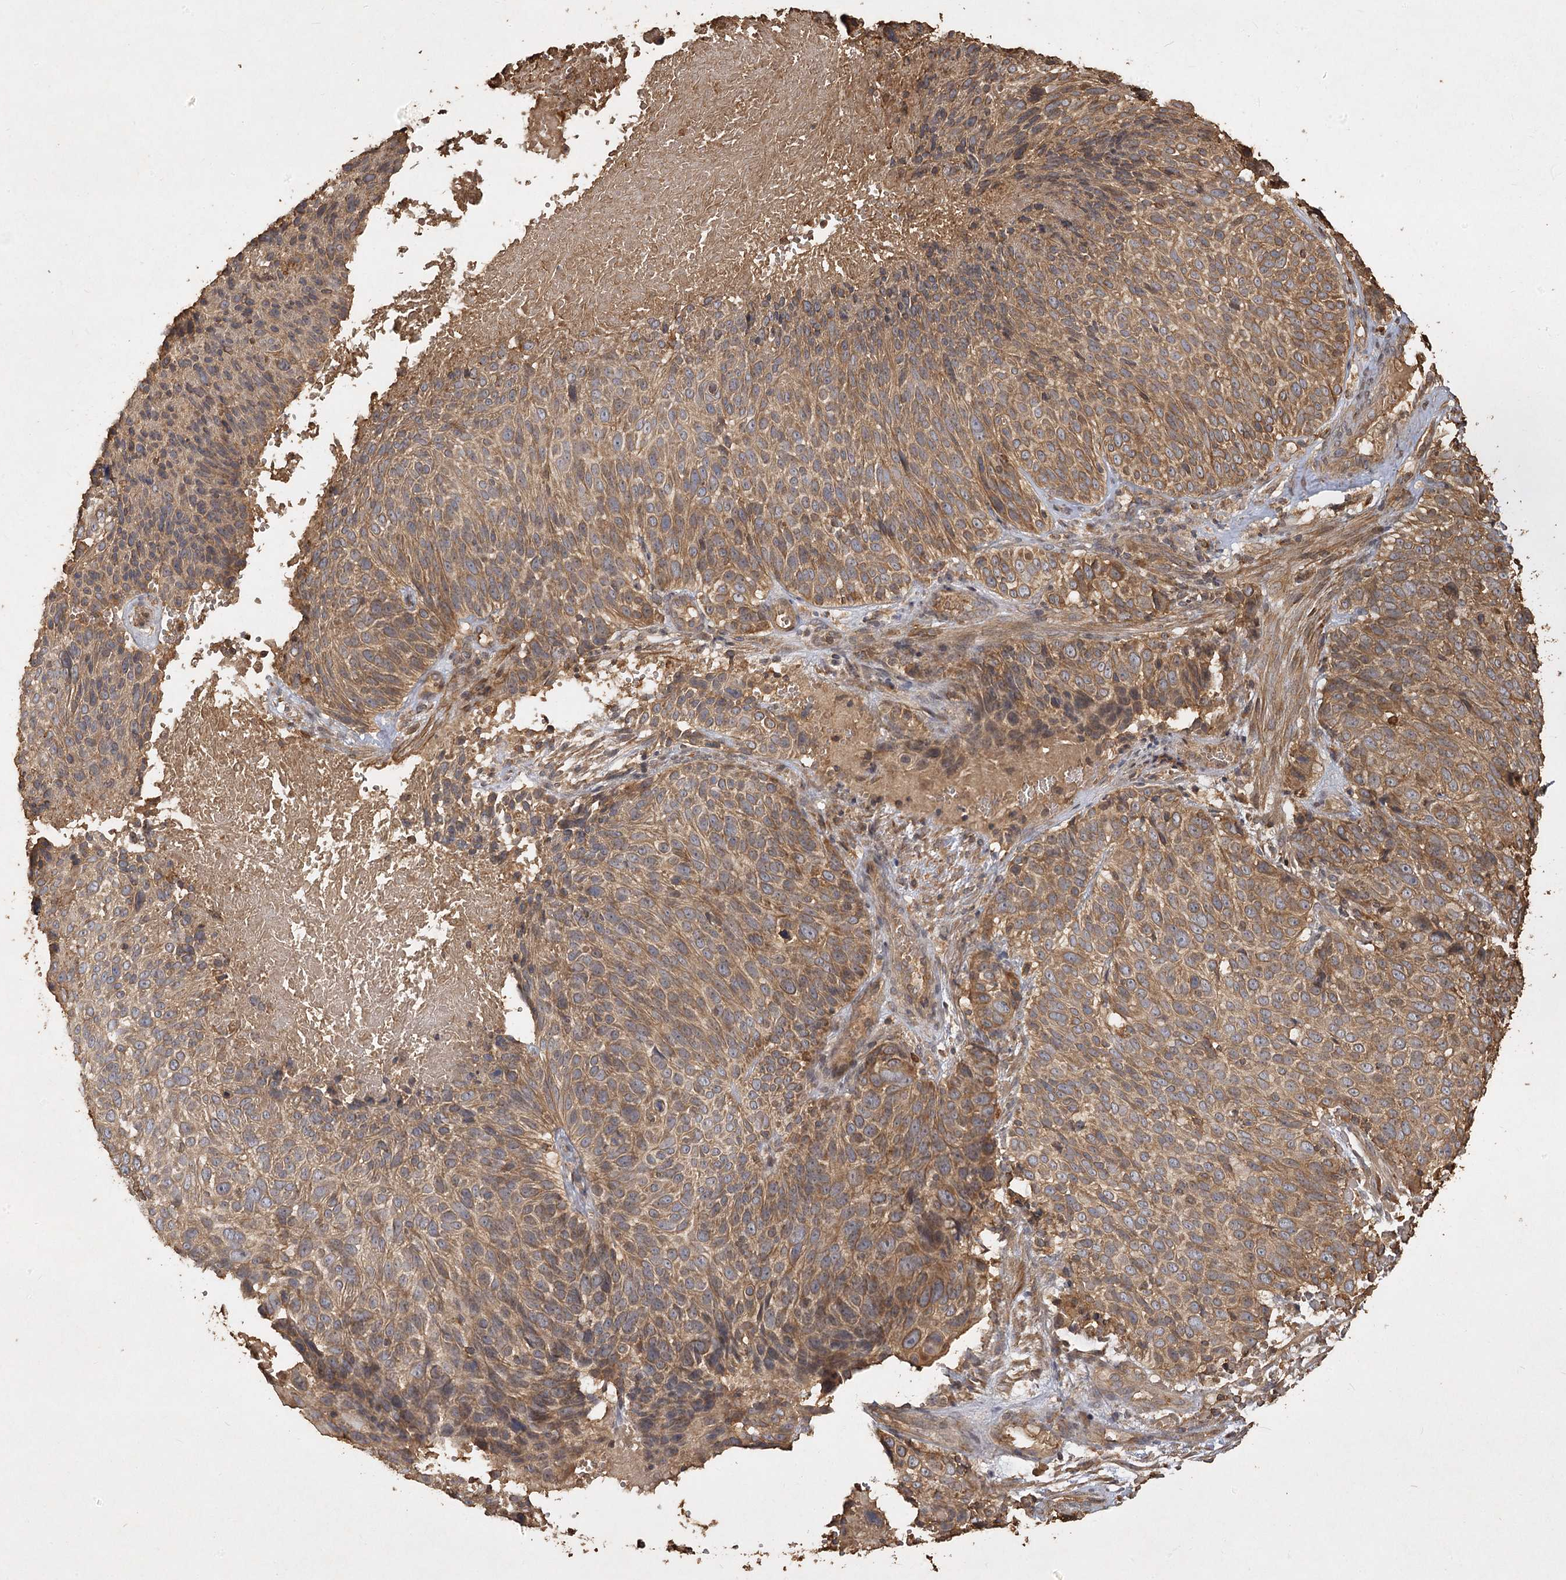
{"staining": {"intensity": "moderate", "quantity": ">75%", "location": "cytoplasmic/membranous"}, "tissue": "cervical cancer", "cell_type": "Tumor cells", "image_type": "cancer", "snomed": [{"axis": "morphology", "description": "Squamous cell carcinoma, NOS"}, {"axis": "topography", "description": "Cervix"}], "caption": "Squamous cell carcinoma (cervical) stained with DAB (3,3'-diaminobenzidine) immunohistochemistry exhibits medium levels of moderate cytoplasmic/membranous staining in approximately >75% of tumor cells. (IHC, brightfield microscopy, high magnification).", "gene": "PIK3C2A", "patient": {"sex": "female", "age": 74}}